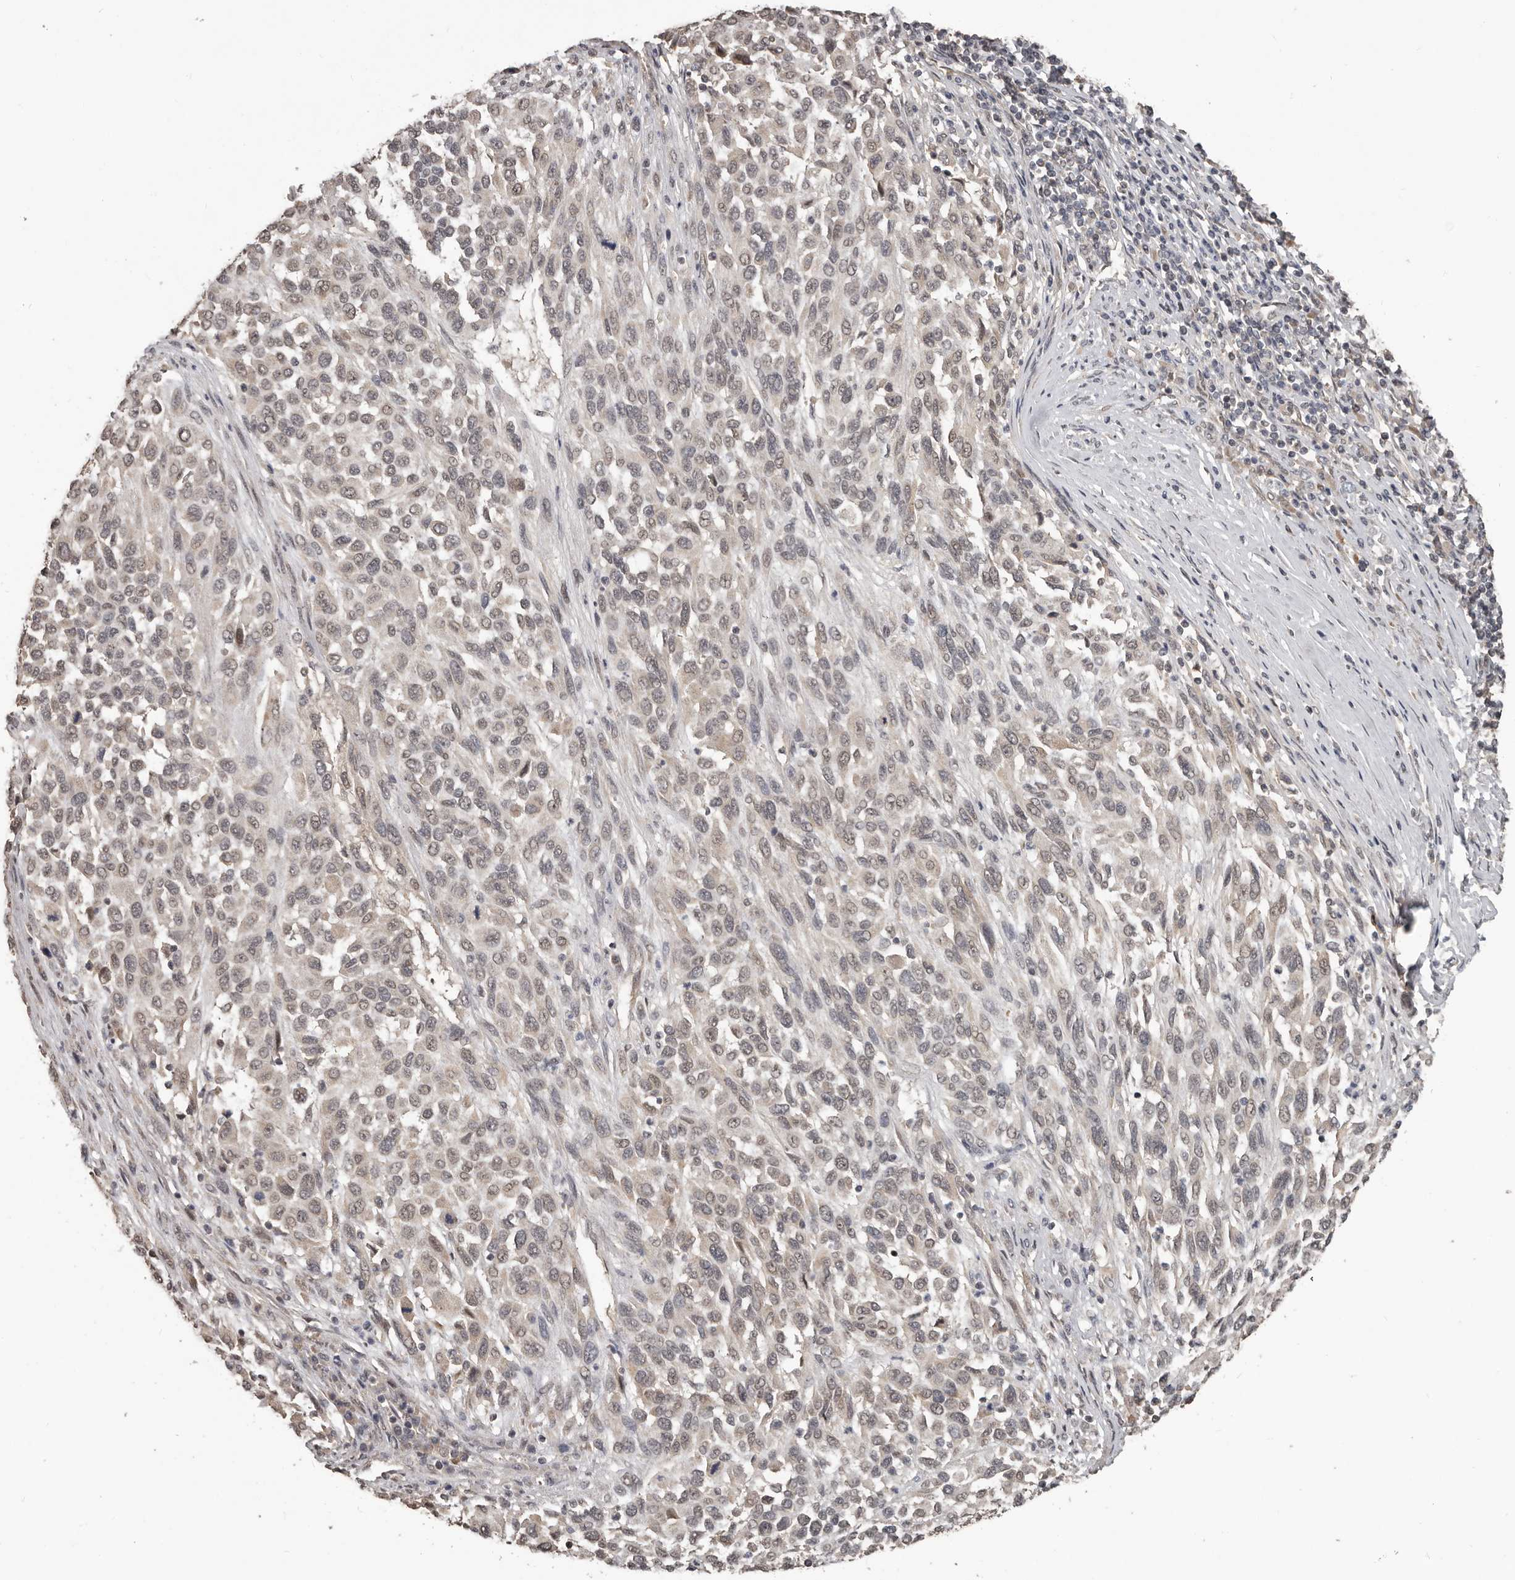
{"staining": {"intensity": "moderate", "quantity": "25%-75%", "location": "cytoplasmic/membranous,nuclear"}, "tissue": "melanoma", "cell_type": "Tumor cells", "image_type": "cancer", "snomed": [{"axis": "morphology", "description": "Malignant melanoma, Metastatic site"}, {"axis": "topography", "description": "Lymph node"}], "caption": "The micrograph shows staining of malignant melanoma (metastatic site), revealing moderate cytoplasmic/membranous and nuclear protein staining (brown color) within tumor cells.", "gene": "ZFP14", "patient": {"sex": "male", "age": 61}}